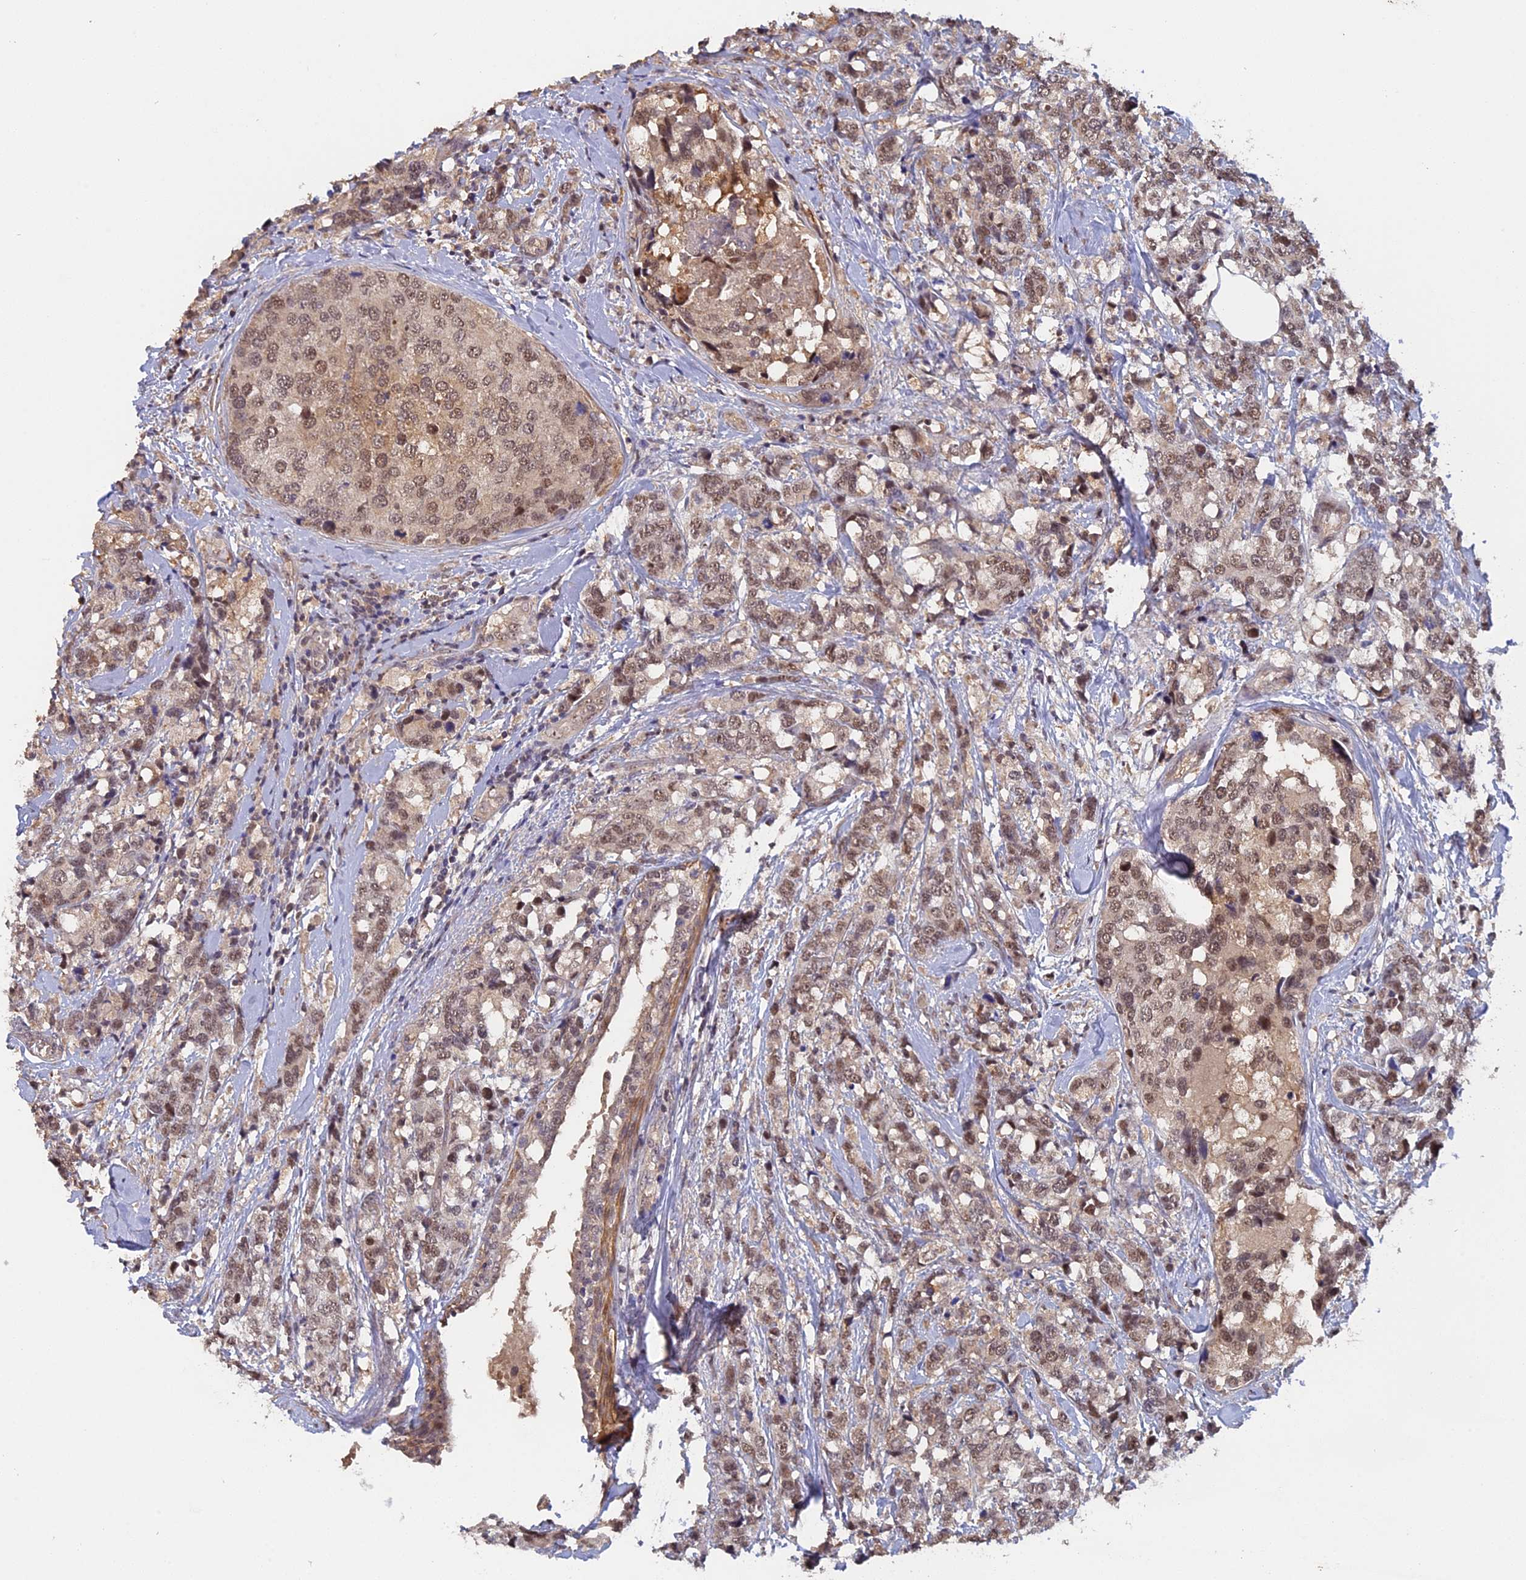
{"staining": {"intensity": "moderate", "quantity": ">75%", "location": "nuclear"}, "tissue": "breast cancer", "cell_type": "Tumor cells", "image_type": "cancer", "snomed": [{"axis": "morphology", "description": "Lobular carcinoma"}, {"axis": "topography", "description": "Breast"}], "caption": "Immunohistochemistry micrograph of breast lobular carcinoma stained for a protein (brown), which reveals medium levels of moderate nuclear positivity in about >75% of tumor cells.", "gene": "FAM98C", "patient": {"sex": "female", "age": 59}}